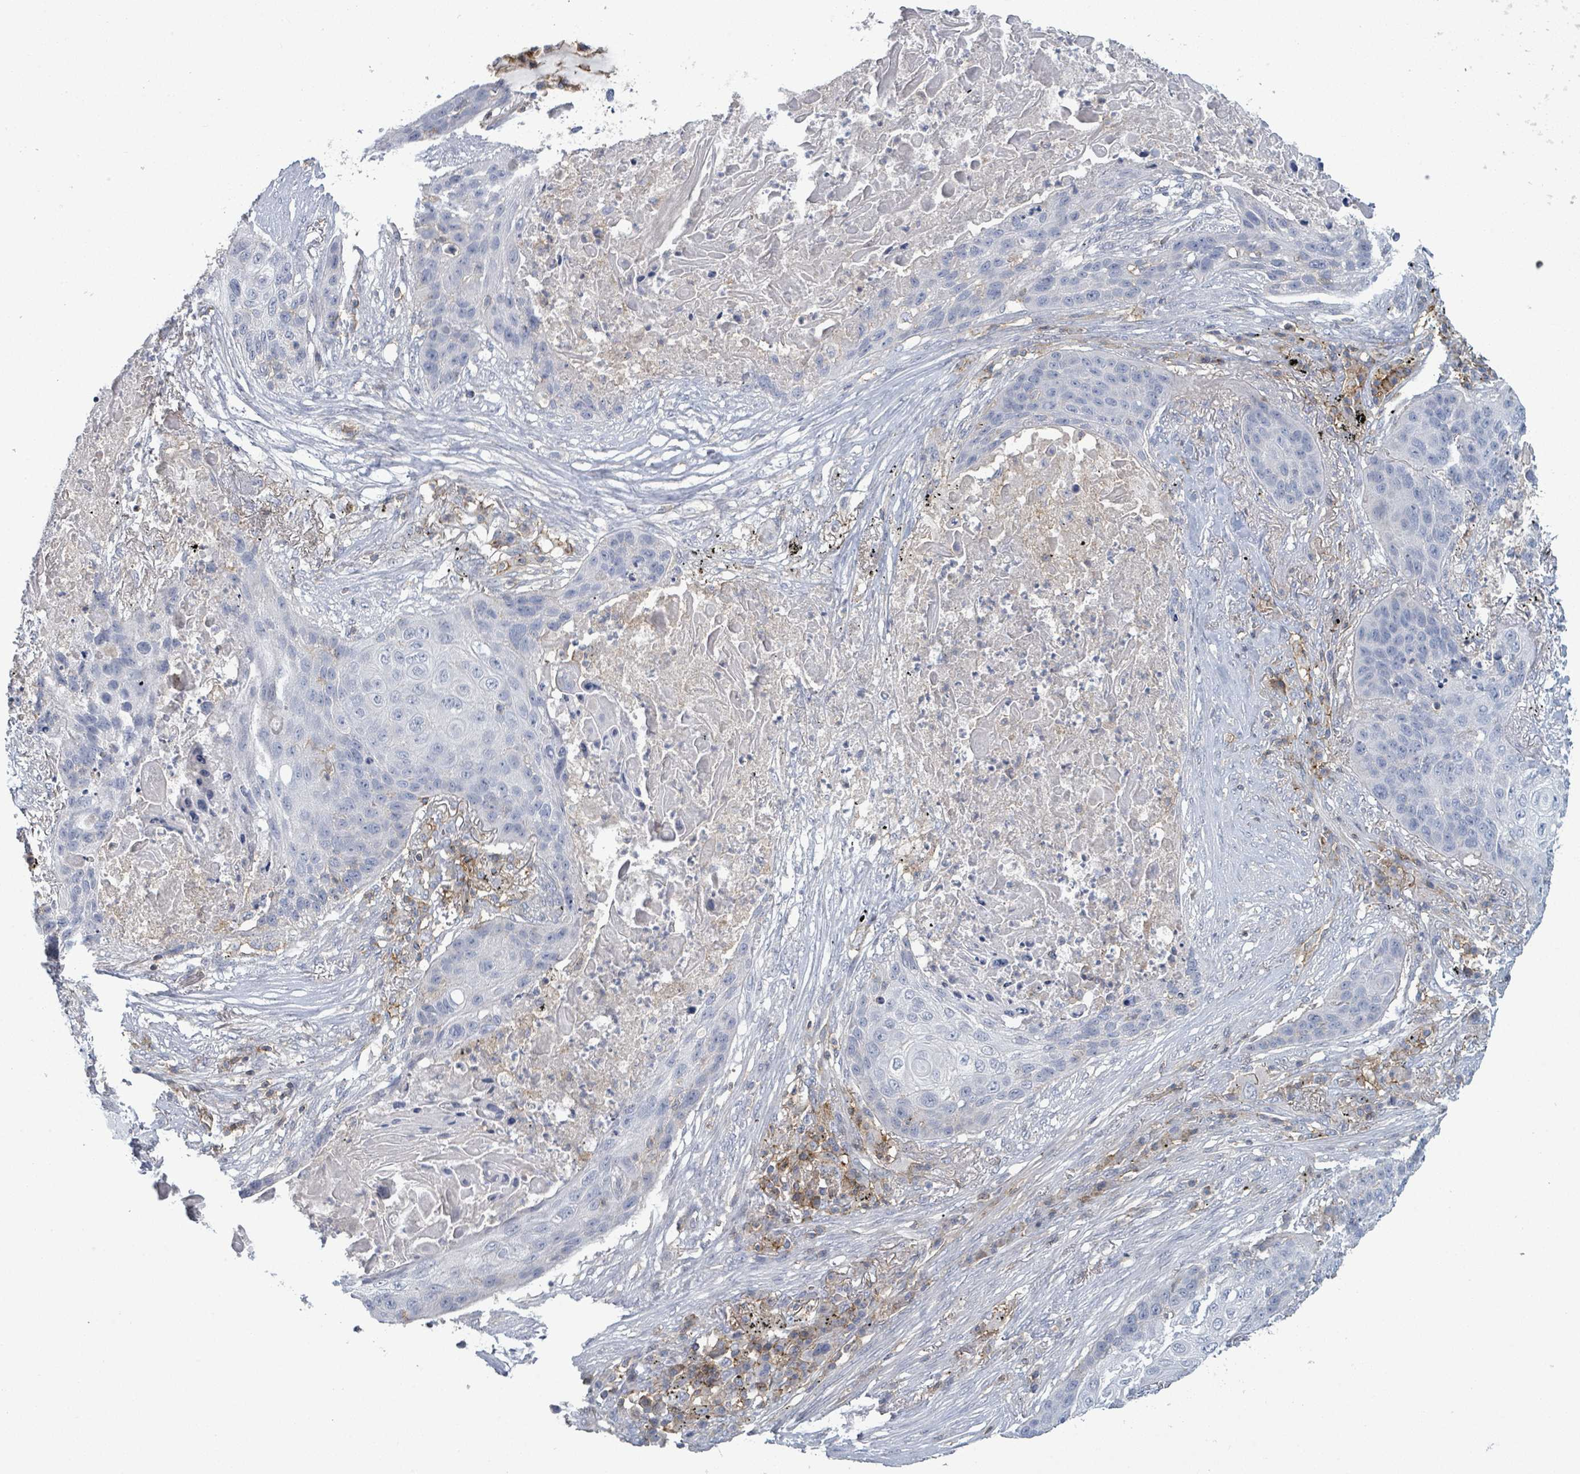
{"staining": {"intensity": "negative", "quantity": "none", "location": "none"}, "tissue": "lung cancer", "cell_type": "Tumor cells", "image_type": "cancer", "snomed": [{"axis": "morphology", "description": "Squamous cell carcinoma, NOS"}, {"axis": "topography", "description": "Lung"}], "caption": "A high-resolution micrograph shows IHC staining of squamous cell carcinoma (lung), which reveals no significant staining in tumor cells.", "gene": "TNFRSF14", "patient": {"sex": "female", "age": 63}}